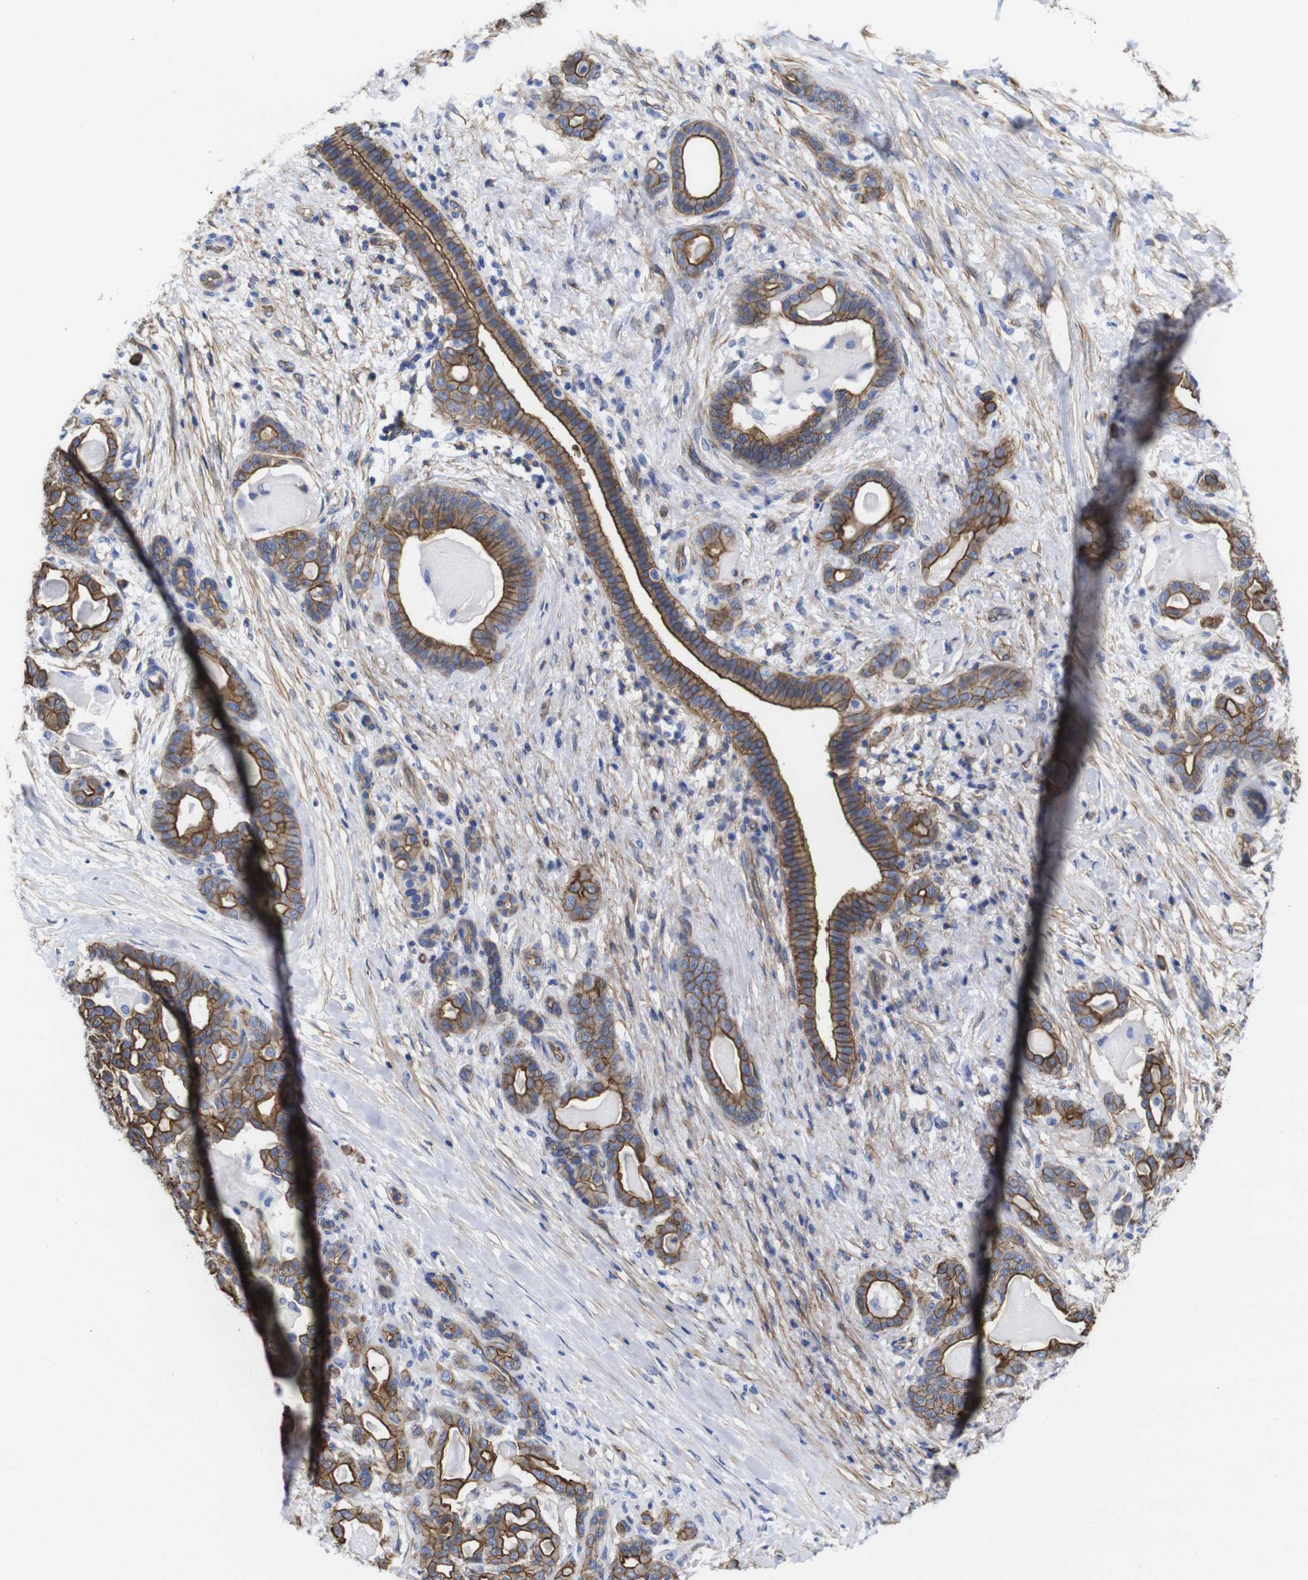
{"staining": {"intensity": "strong", "quantity": ">75%", "location": "cytoplasmic/membranous"}, "tissue": "pancreatic cancer", "cell_type": "Tumor cells", "image_type": "cancer", "snomed": [{"axis": "morphology", "description": "Adenocarcinoma, NOS"}, {"axis": "topography", "description": "Pancreas"}], "caption": "High-power microscopy captured an immunohistochemistry micrograph of adenocarcinoma (pancreatic), revealing strong cytoplasmic/membranous staining in about >75% of tumor cells.", "gene": "SPTBN1", "patient": {"sex": "male", "age": 63}}